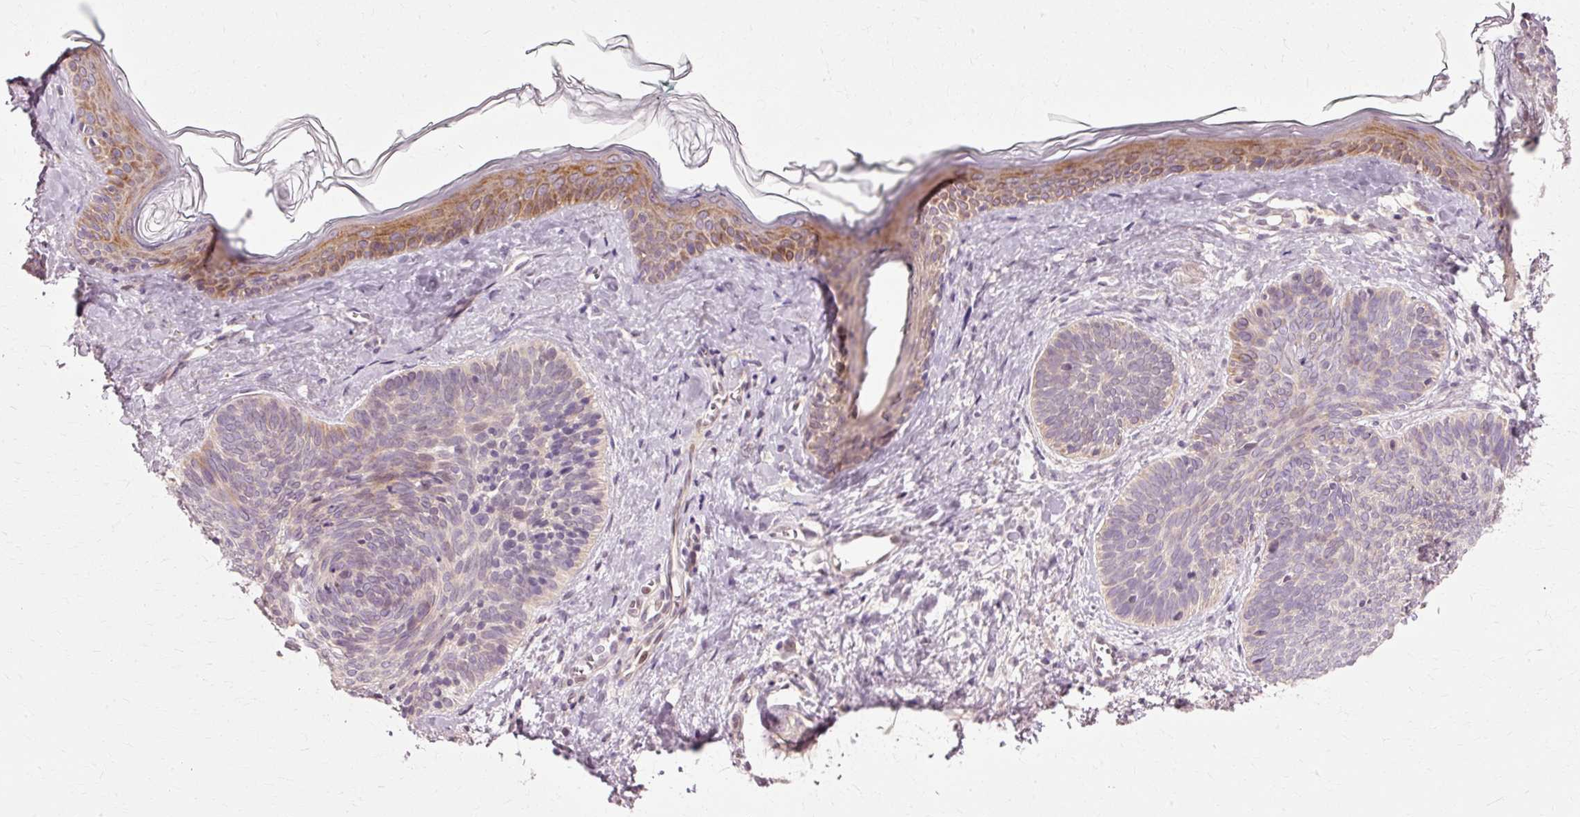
{"staining": {"intensity": "weak", "quantity": "<25%", "location": "cytoplasmic/membranous"}, "tissue": "skin cancer", "cell_type": "Tumor cells", "image_type": "cancer", "snomed": [{"axis": "morphology", "description": "Basal cell carcinoma"}, {"axis": "topography", "description": "Skin"}], "caption": "The histopathology image exhibits no staining of tumor cells in skin cancer. Brightfield microscopy of IHC stained with DAB (3,3'-diaminobenzidine) (brown) and hematoxylin (blue), captured at high magnification.", "gene": "RGPD5", "patient": {"sex": "female", "age": 81}}